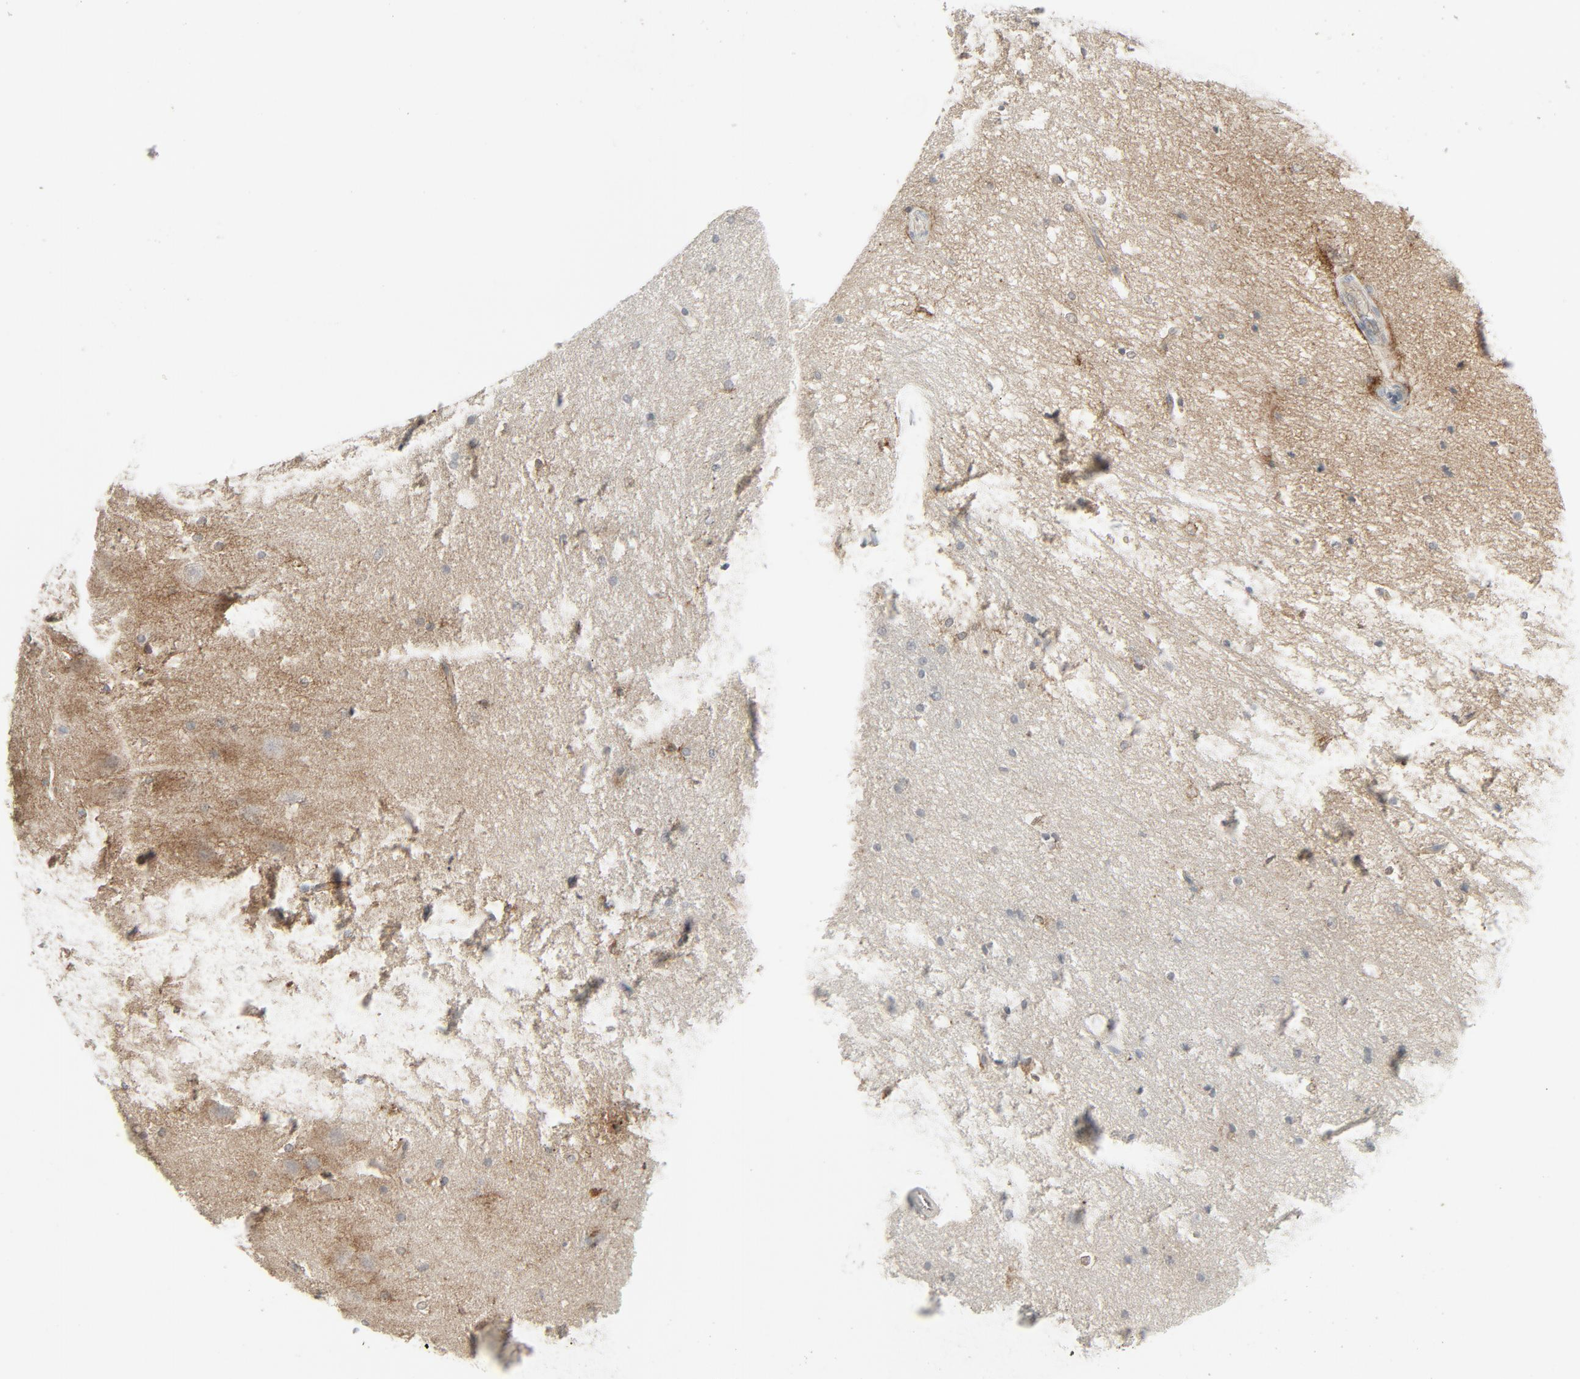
{"staining": {"intensity": "weak", "quantity": "25%-75%", "location": "cytoplasmic/membranous"}, "tissue": "hippocampus", "cell_type": "Glial cells", "image_type": "normal", "snomed": [{"axis": "morphology", "description": "Normal tissue, NOS"}, {"axis": "topography", "description": "Hippocampus"}], "caption": "Immunohistochemical staining of normal hippocampus reveals low levels of weak cytoplasmic/membranous positivity in approximately 25%-75% of glial cells.", "gene": "FGFR3", "patient": {"sex": "female", "age": 19}}